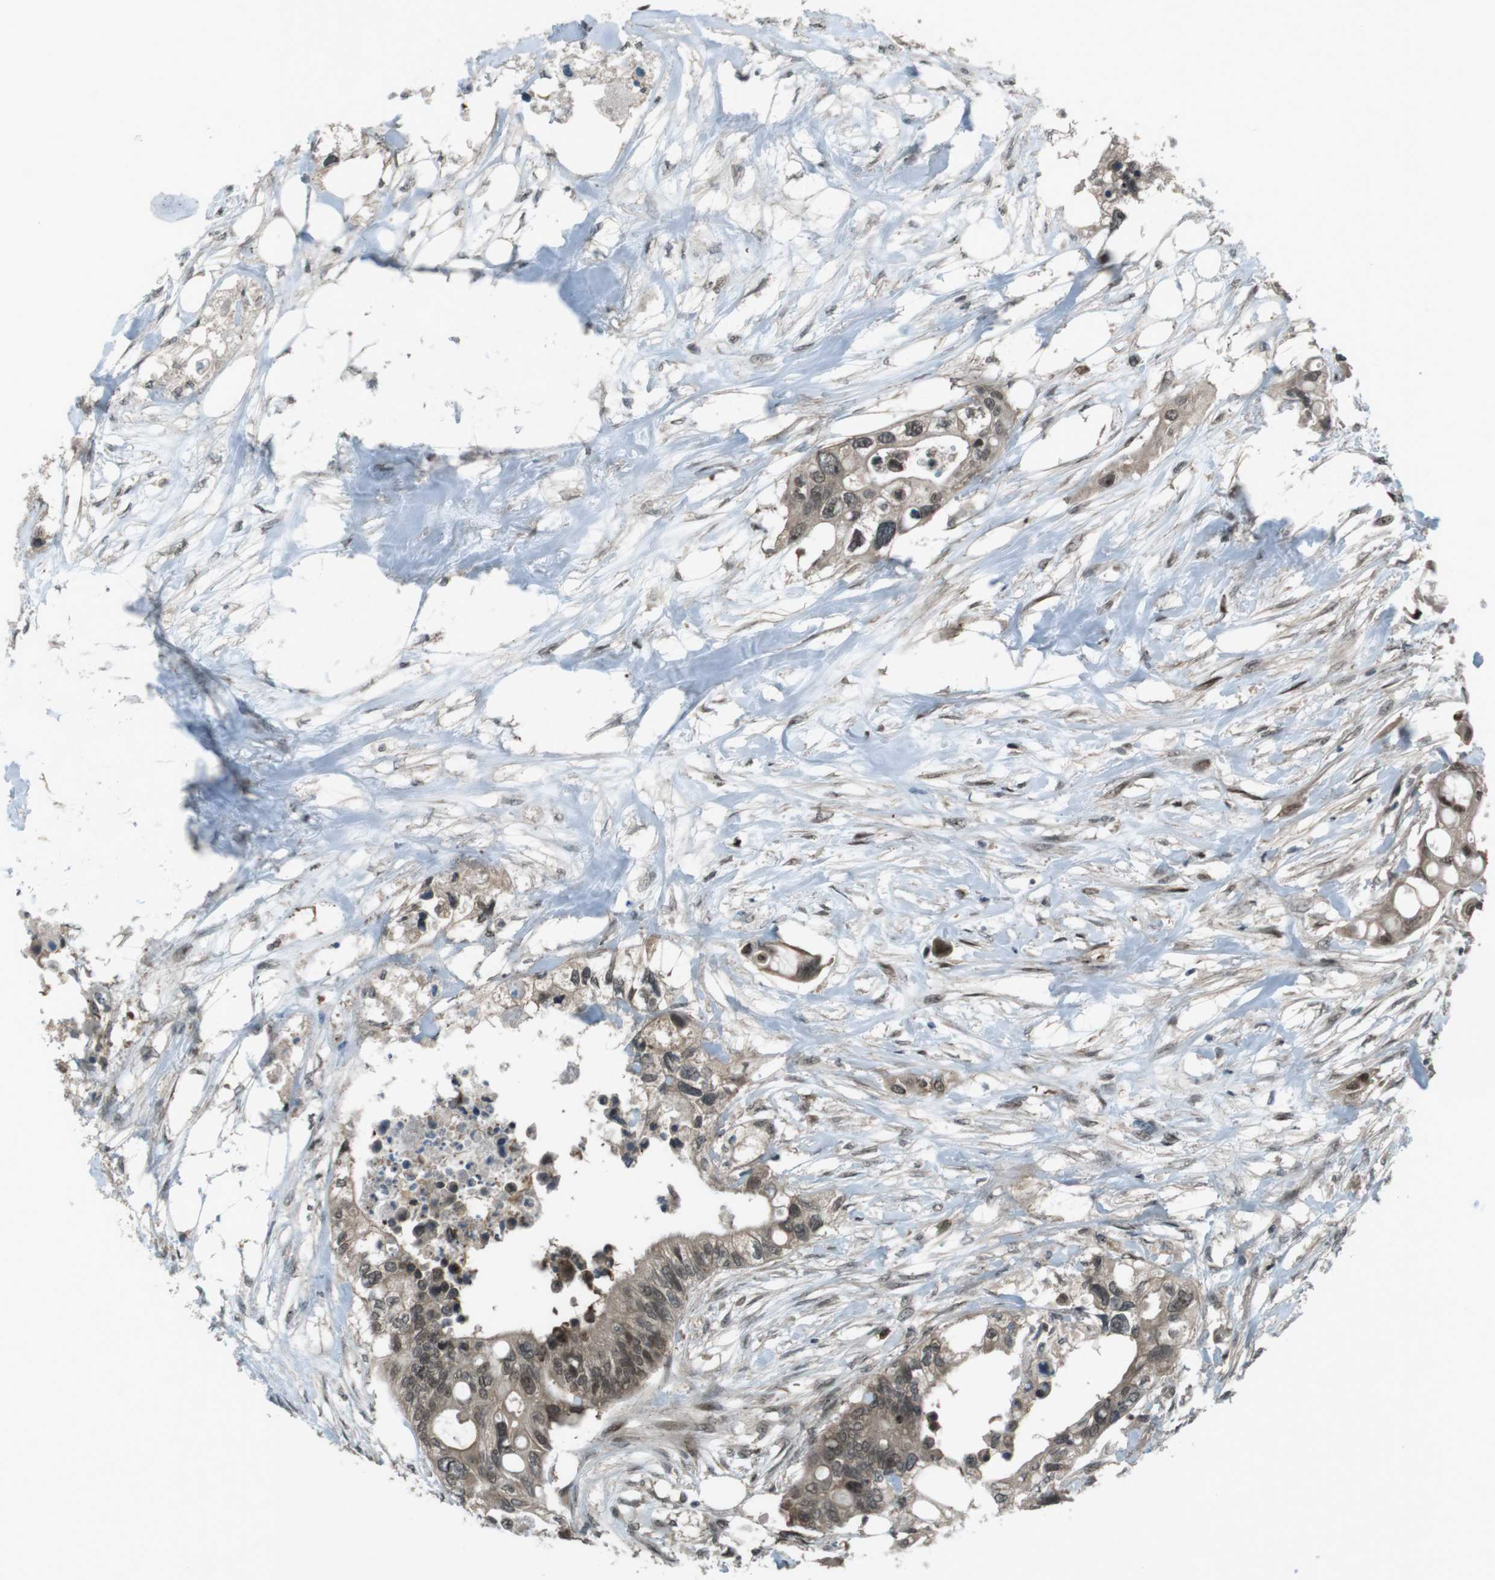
{"staining": {"intensity": "weak", "quantity": ">75%", "location": "cytoplasmic/membranous,nuclear"}, "tissue": "colorectal cancer", "cell_type": "Tumor cells", "image_type": "cancer", "snomed": [{"axis": "morphology", "description": "Adenocarcinoma, NOS"}, {"axis": "topography", "description": "Colon"}], "caption": "A brown stain labels weak cytoplasmic/membranous and nuclear positivity of a protein in human colorectal adenocarcinoma tumor cells.", "gene": "SLITRK5", "patient": {"sex": "female", "age": 57}}